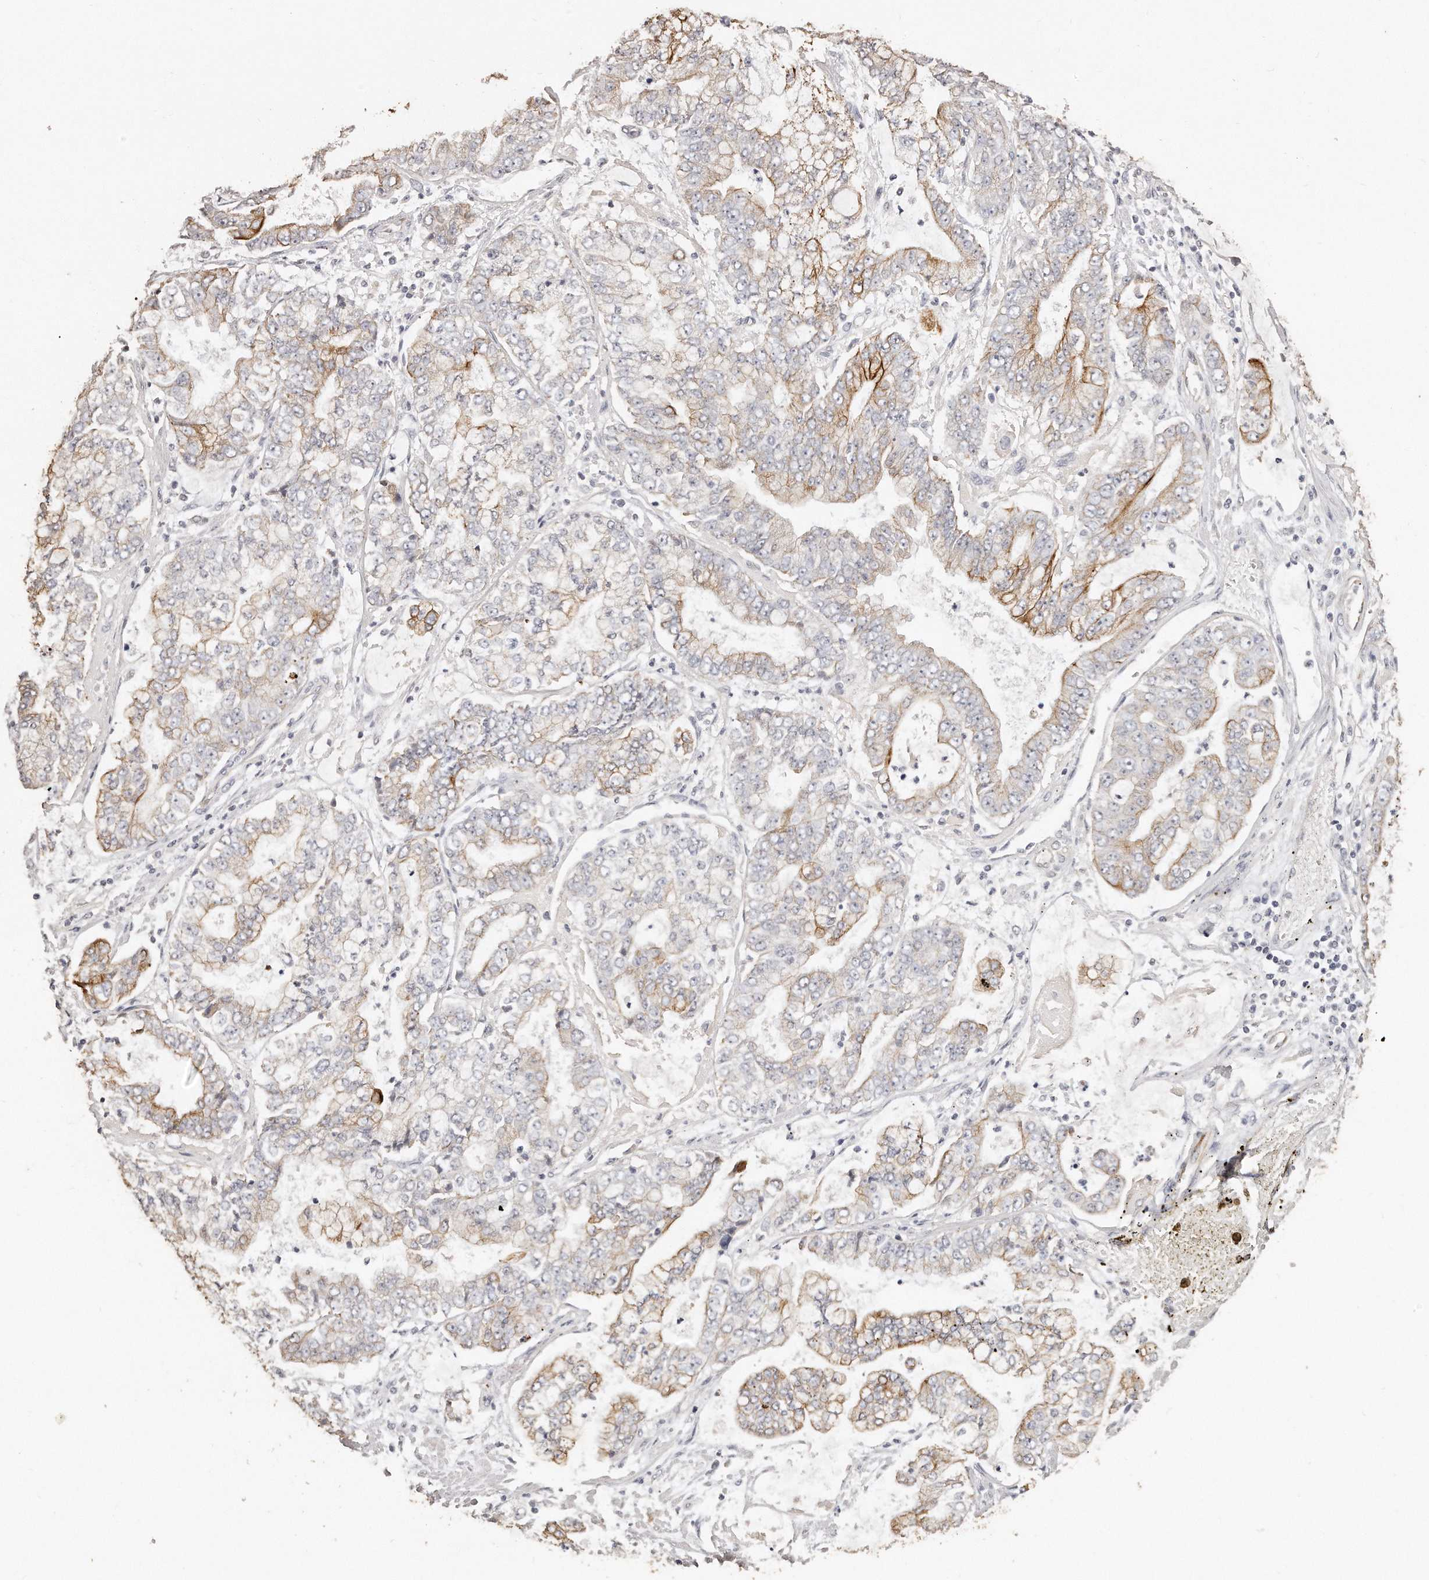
{"staining": {"intensity": "moderate", "quantity": "25%-75%", "location": "cytoplasmic/membranous"}, "tissue": "stomach cancer", "cell_type": "Tumor cells", "image_type": "cancer", "snomed": [{"axis": "morphology", "description": "Adenocarcinoma, NOS"}, {"axis": "topography", "description": "Stomach"}], "caption": "This photomicrograph demonstrates immunohistochemistry (IHC) staining of human stomach cancer (adenocarcinoma), with medium moderate cytoplasmic/membranous positivity in about 25%-75% of tumor cells.", "gene": "ZYG11A", "patient": {"sex": "male", "age": 76}}